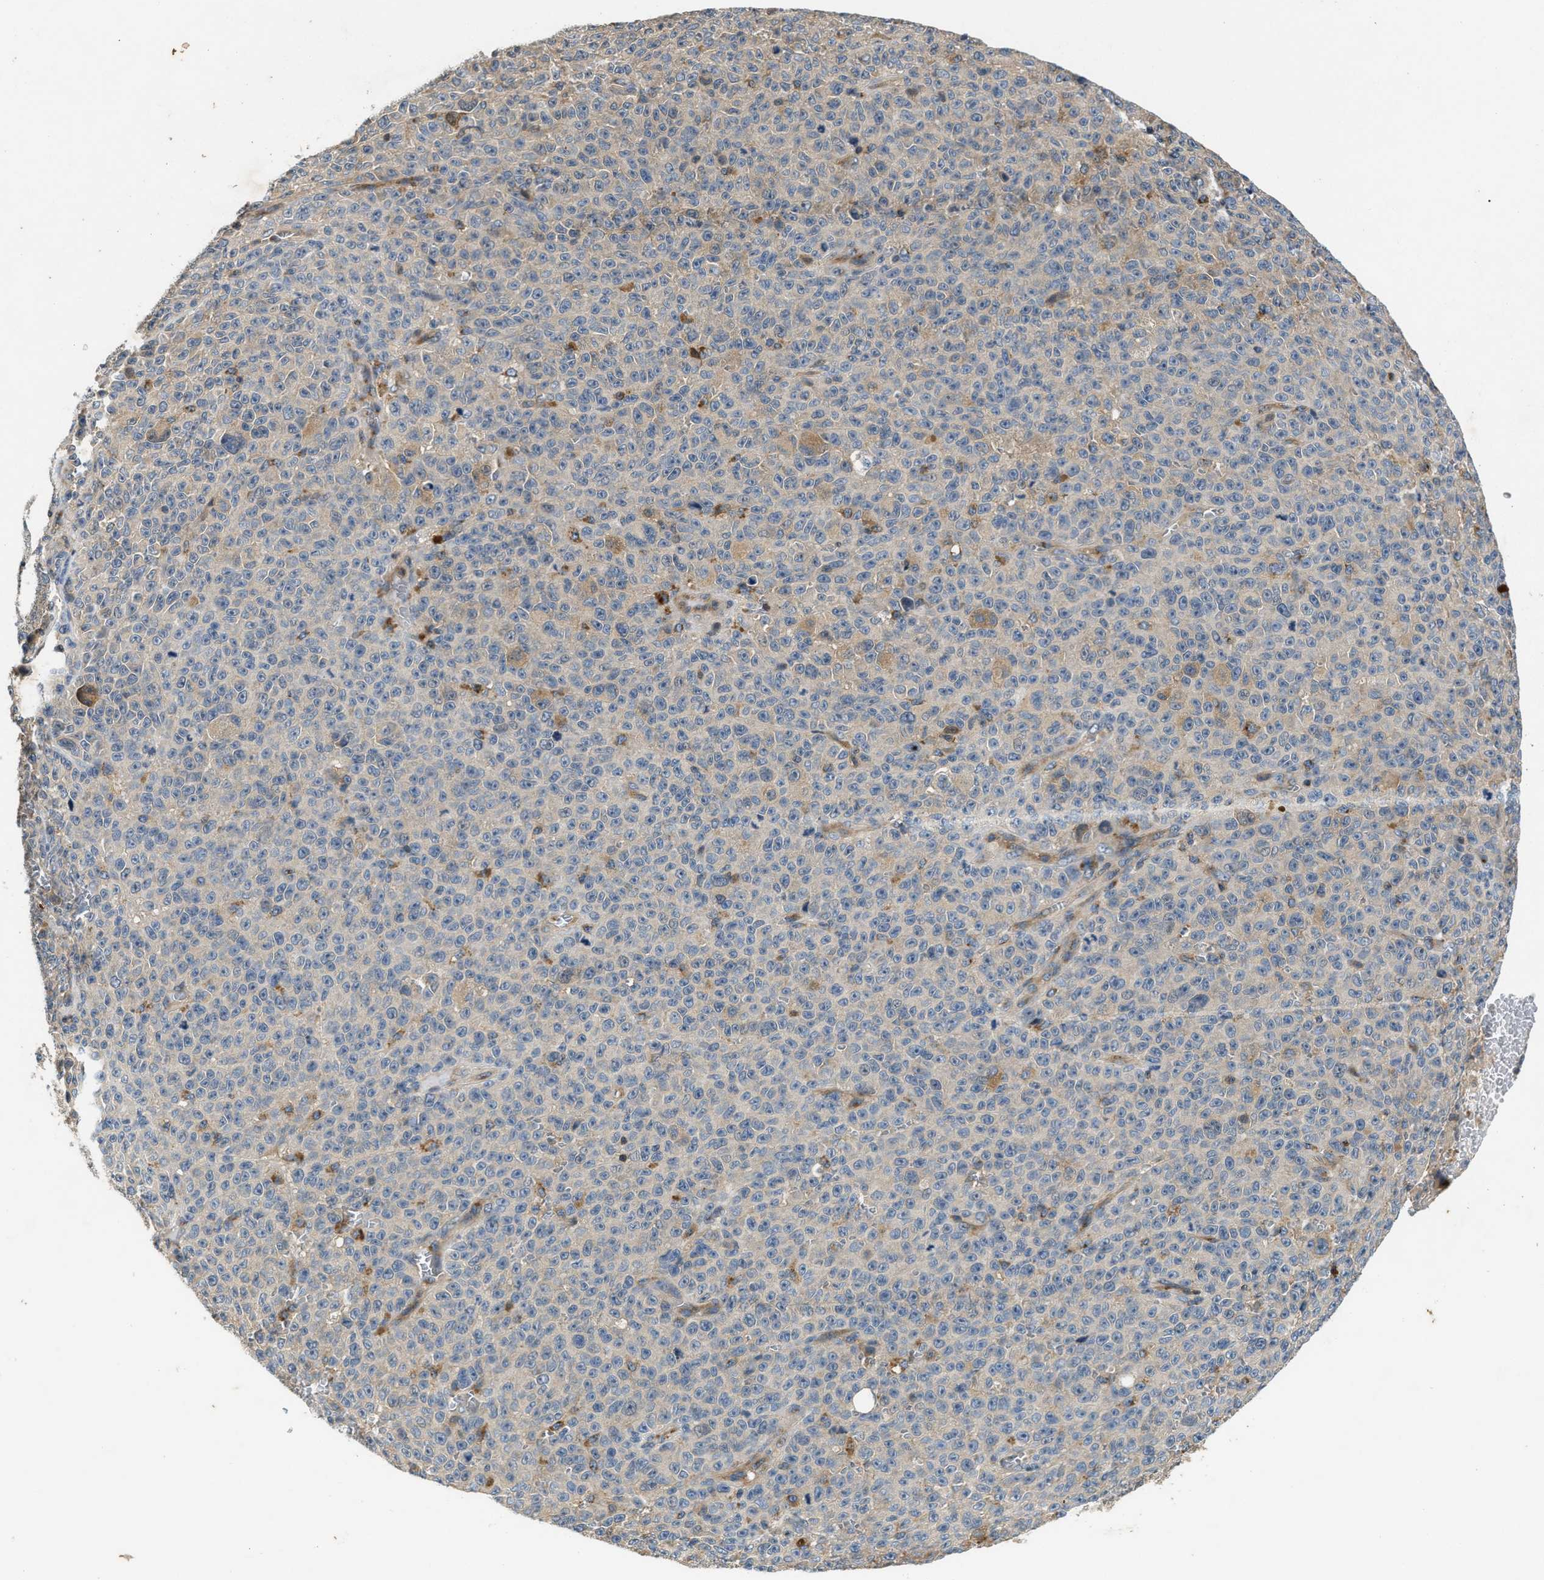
{"staining": {"intensity": "weak", "quantity": "<25%", "location": "cytoplasmic/membranous"}, "tissue": "melanoma", "cell_type": "Tumor cells", "image_type": "cancer", "snomed": [{"axis": "morphology", "description": "Malignant melanoma, NOS"}, {"axis": "topography", "description": "Skin"}], "caption": "A photomicrograph of human melanoma is negative for staining in tumor cells. (DAB (3,3'-diaminobenzidine) immunohistochemistry (IHC) visualized using brightfield microscopy, high magnification).", "gene": "CHUK", "patient": {"sex": "female", "age": 82}}